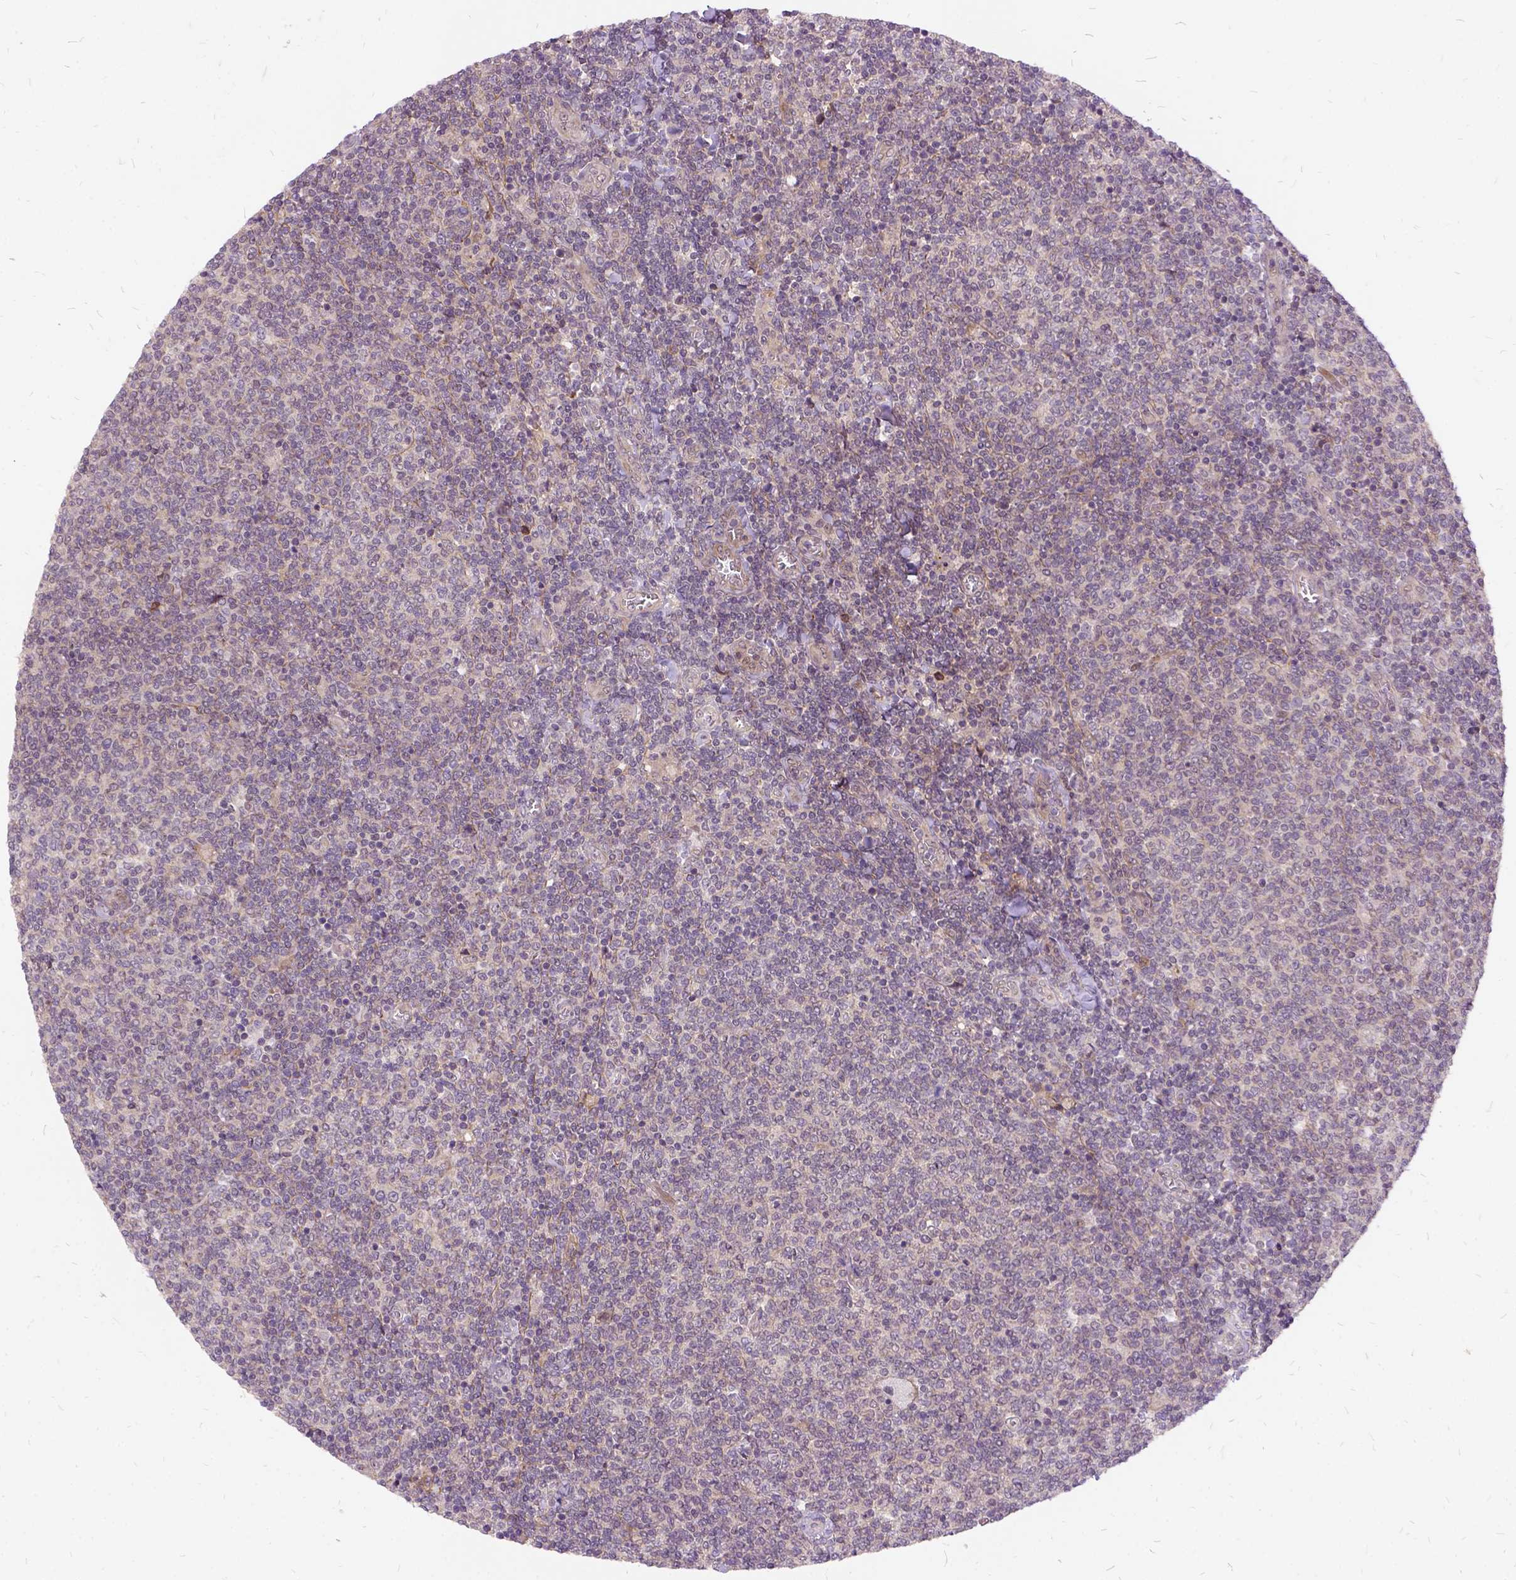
{"staining": {"intensity": "negative", "quantity": "none", "location": "none"}, "tissue": "lymphoma", "cell_type": "Tumor cells", "image_type": "cancer", "snomed": [{"axis": "morphology", "description": "Malignant lymphoma, non-Hodgkin's type, Low grade"}, {"axis": "topography", "description": "Lymph node"}], "caption": "This is an immunohistochemistry (IHC) photomicrograph of lymphoma. There is no positivity in tumor cells.", "gene": "ILRUN", "patient": {"sex": "male", "age": 52}}